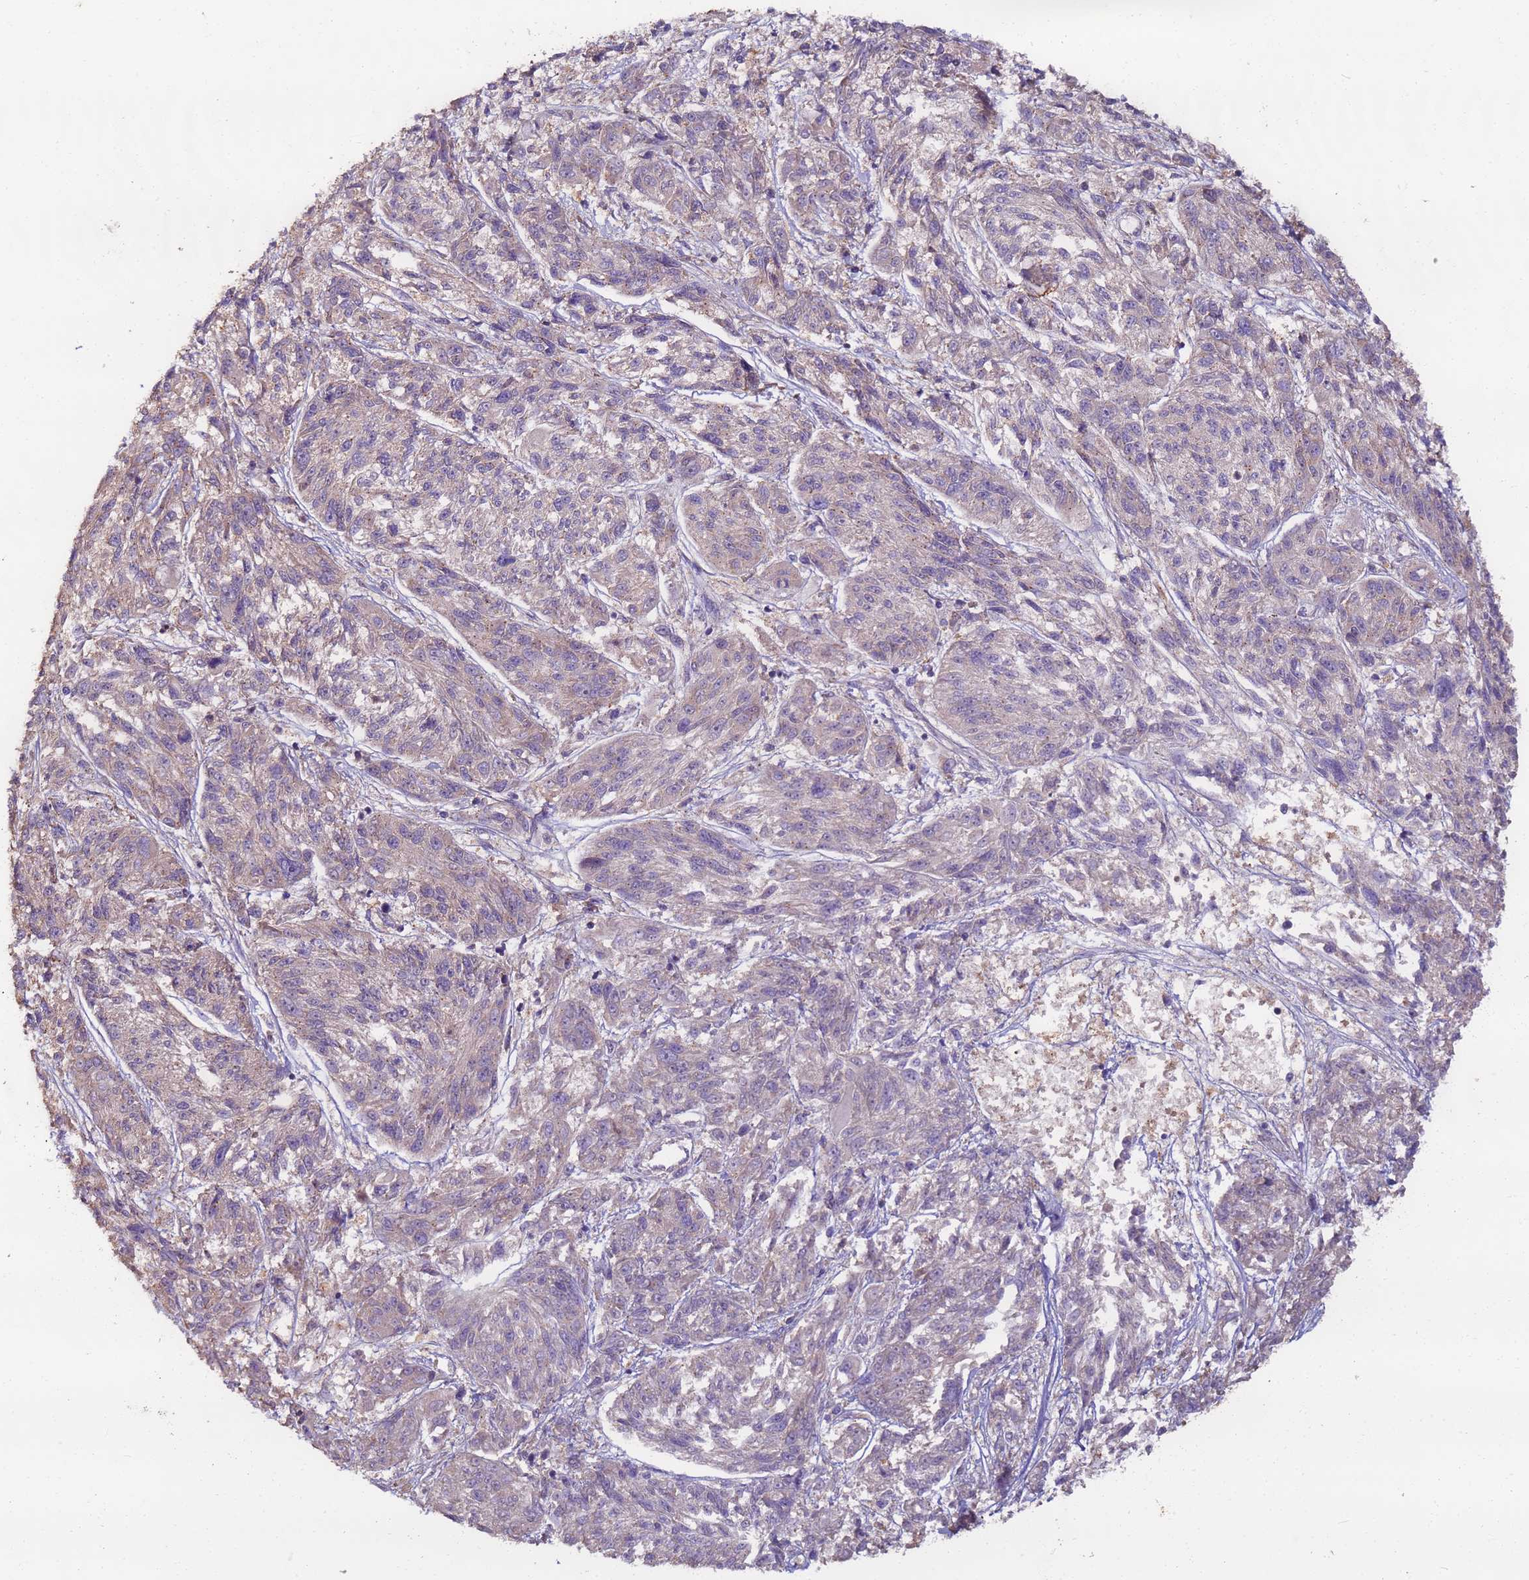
{"staining": {"intensity": "negative", "quantity": "none", "location": "none"}, "tissue": "melanoma", "cell_type": "Tumor cells", "image_type": "cancer", "snomed": [{"axis": "morphology", "description": "Malignant melanoma, NOS"}, {"axis": "topography", "description": "Skin"}], "caption": "Image shows no protein staining in tumor cells of melanoma tissue.", "gene": "TIGAR", "patient": {"sex": "male", "age": 53}}